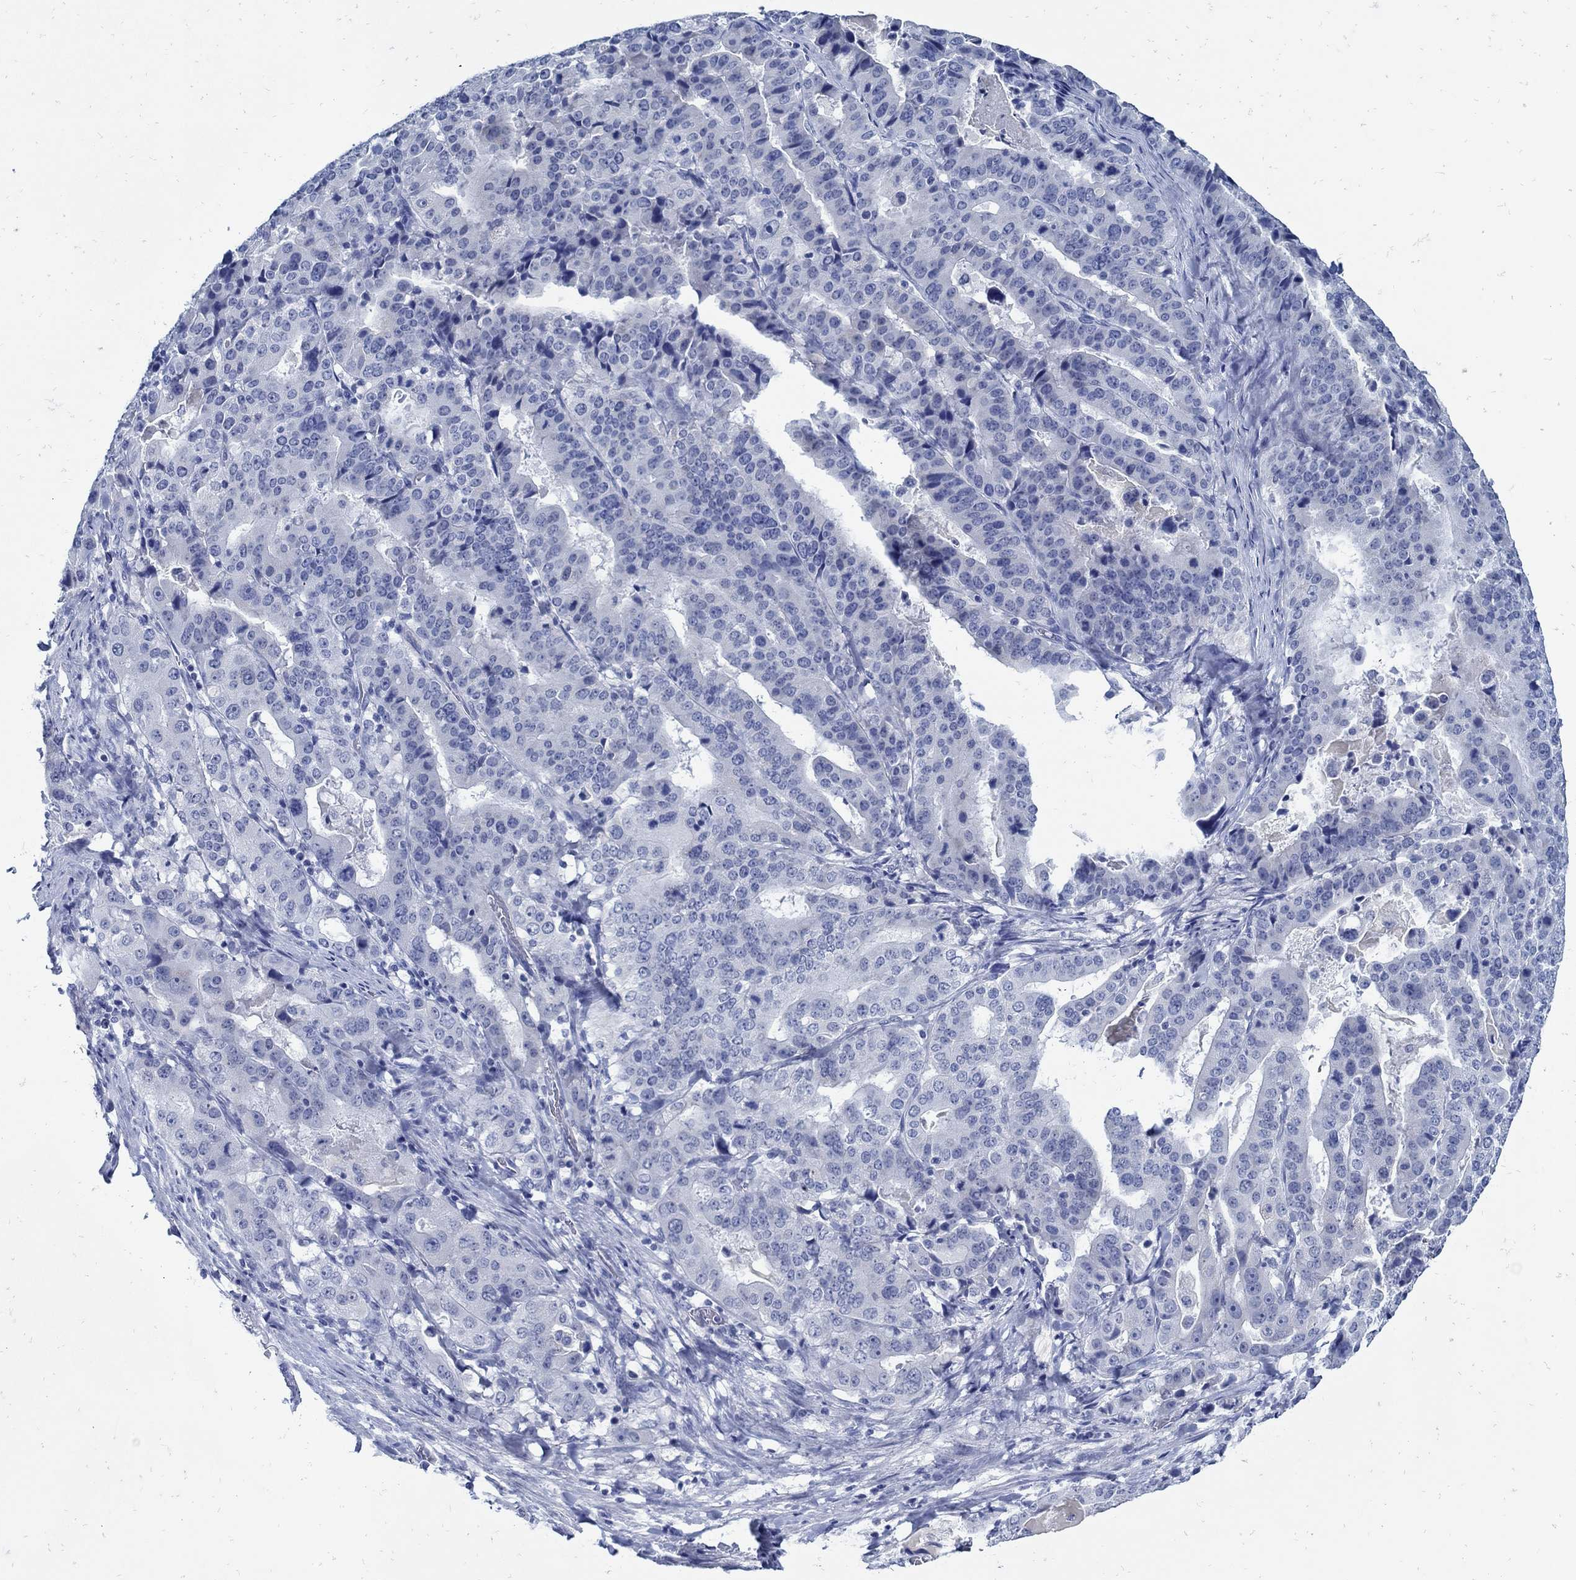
{"staining": {"intensity": "negative", "quantity": "none", "location": "none"}, "tissue": "stomach cancer", "cell_type": "Tumor cells", "image_type": "cancer", "snomed": [{"axis": "morphology", "description": "Adenocarcinoma, NOS"}, {"axis": "topography", "description": "Stomach"}], "caption": "The photomicrograph shows no staining of tumor cells in stomach cancer. (Stains: DAB (3,3'-diaminobenzidine) immunohistochemistry (IHC) with hematoxylin counter stain, Microscopy: brightfield microscopy at high magnification).", "gene": "PAX9", "patient": {"sex": "male", "age": 48}}